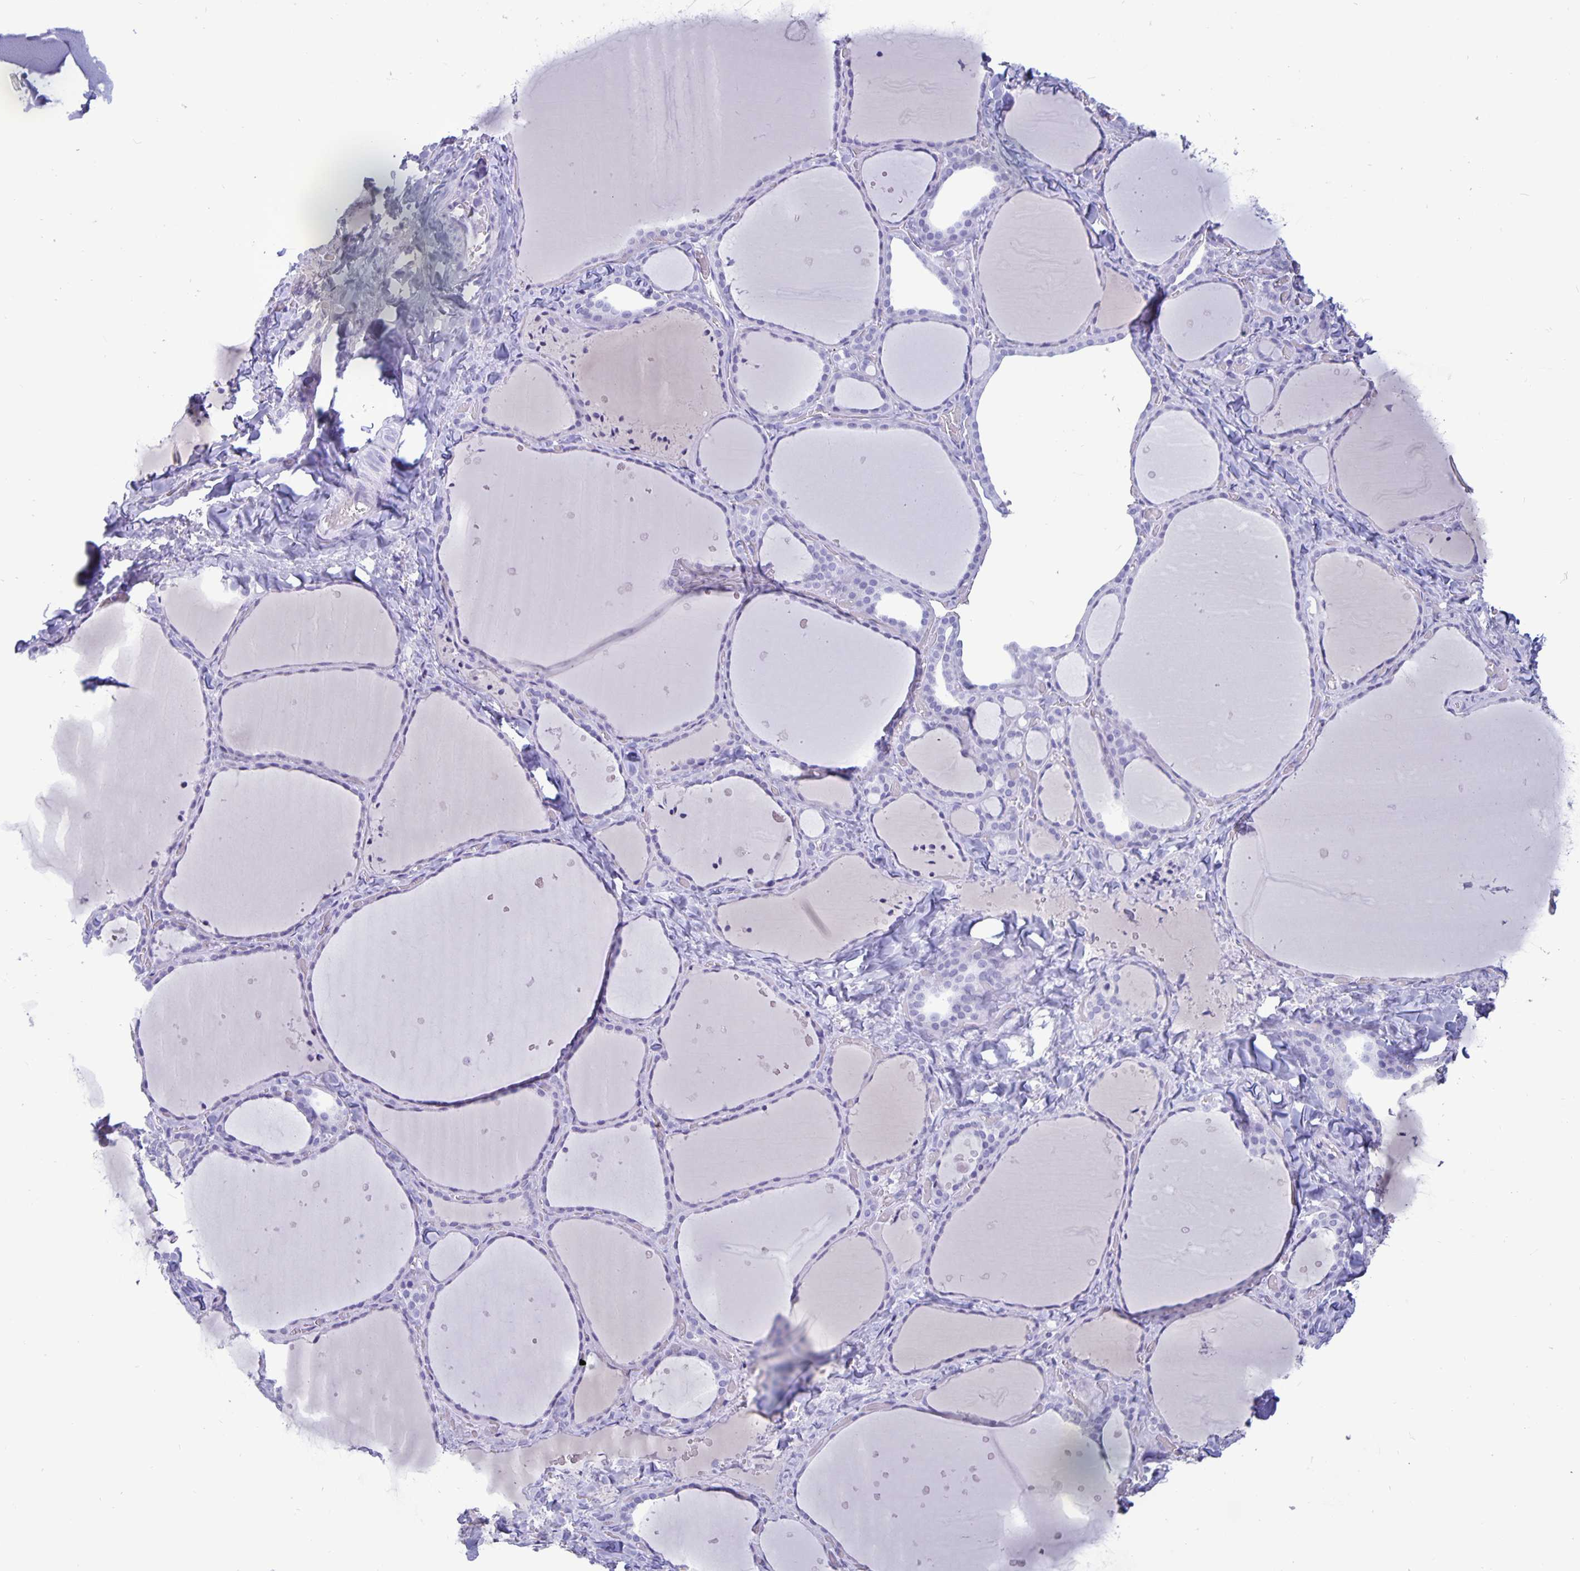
{"staining": {"intensity": "negative", "quantity": "none", "location": "none"}, "tissue": "thyroid gland", "cell_type": "Glandular cells", "image_type": "normal", "snomed": [{"axis": "morphology", "description": "Normal tissue, NOS"}, {"axis": "topography", "description": "Thyroid gland"}], "caption": "Micrograph shows no significant protein expression in glandular cells of unremarkable thyroid gland.", "gene": "BPIFA3", "patient": {"sex": "female", "age": 36}}